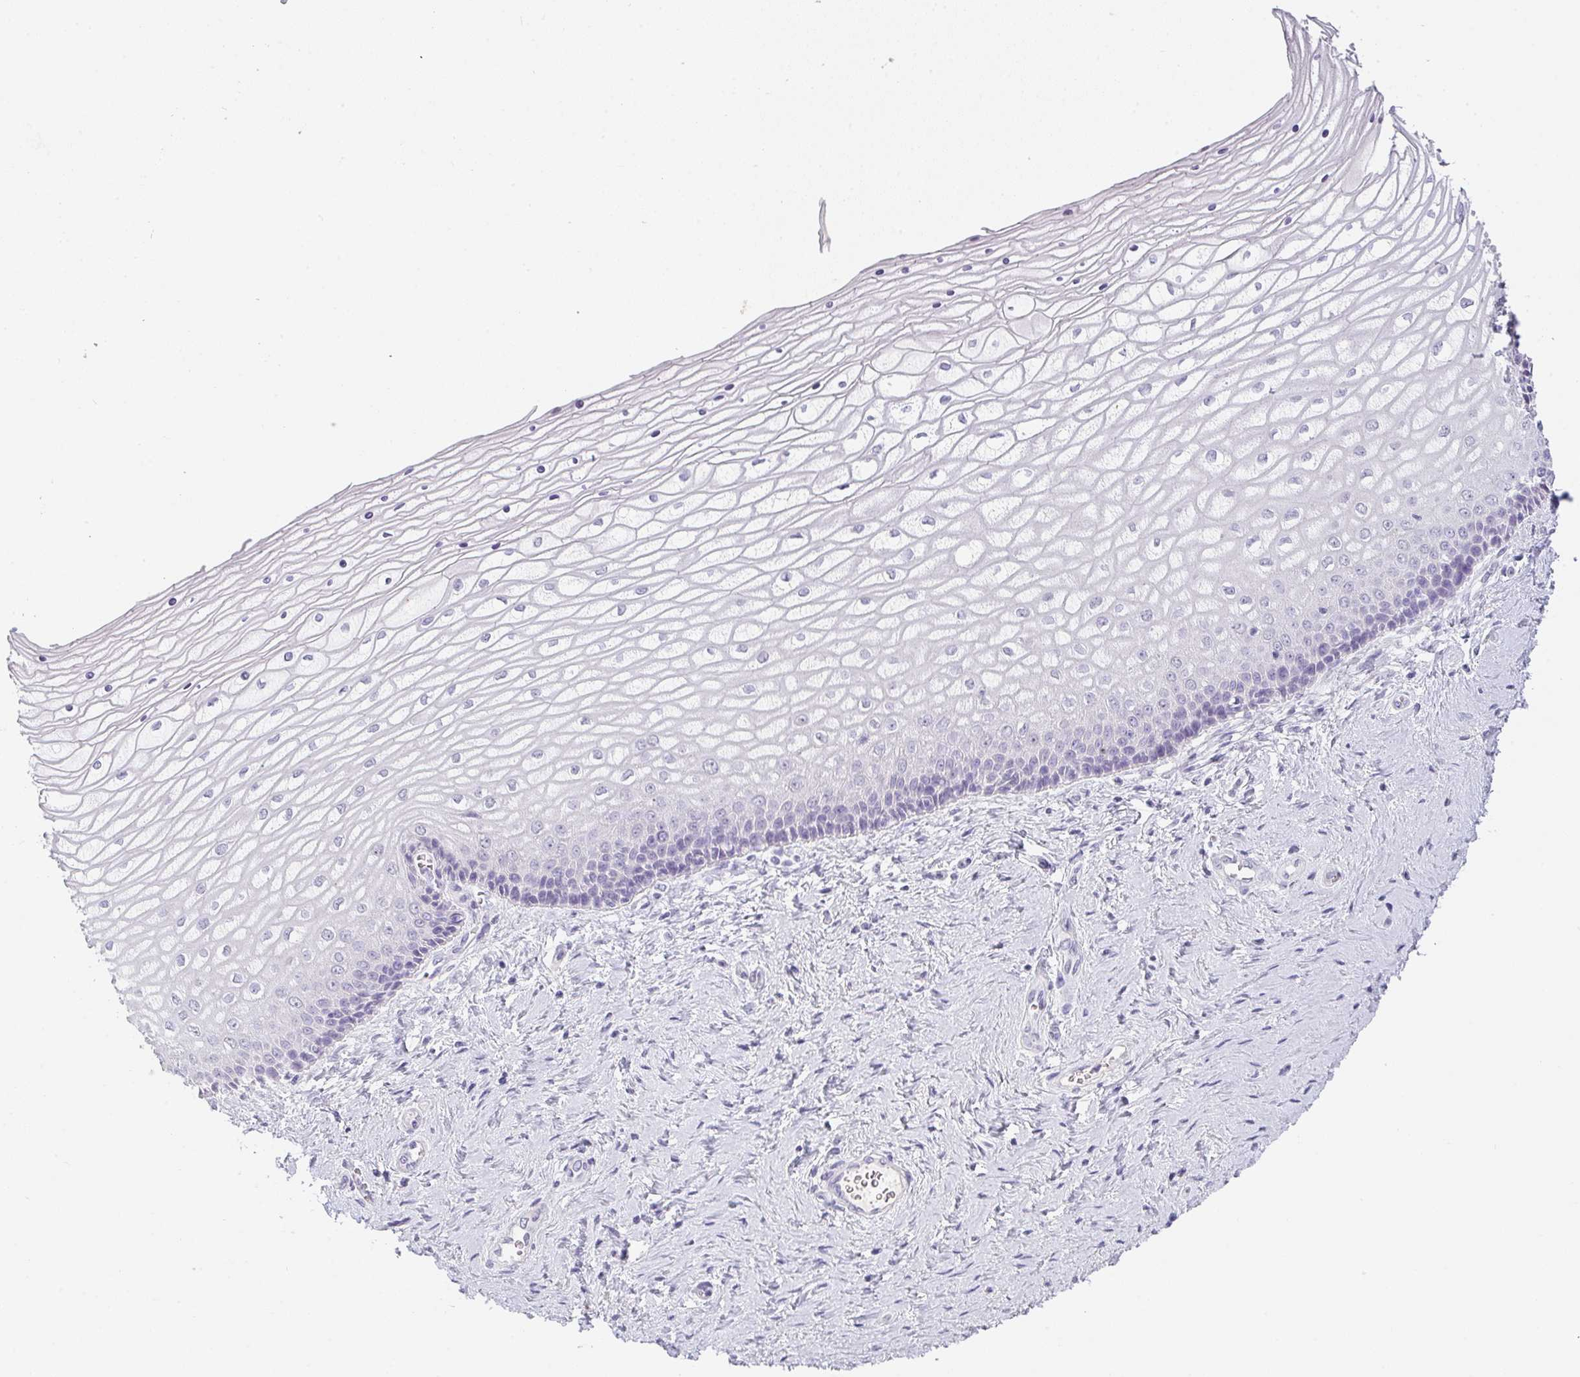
{"staining": {"intensity": "negative", "quantity": "none", "location": "none"}, "tissue": "vagina", "cell_type": "Squamous epithelial cells", "image_type": "normal", "snomed": [{"axis": "morphology", "description": "Normal tissue, NOS"}, {"axis": "topography", "description": "Vagina"}], "caption": "Immunohistochemistry (IHC) of normal vagina demonstrates no expression in squamous epithelial cells.", "gene": "C1QTNF8", "patient": {"sex": "female", "age": 45}}